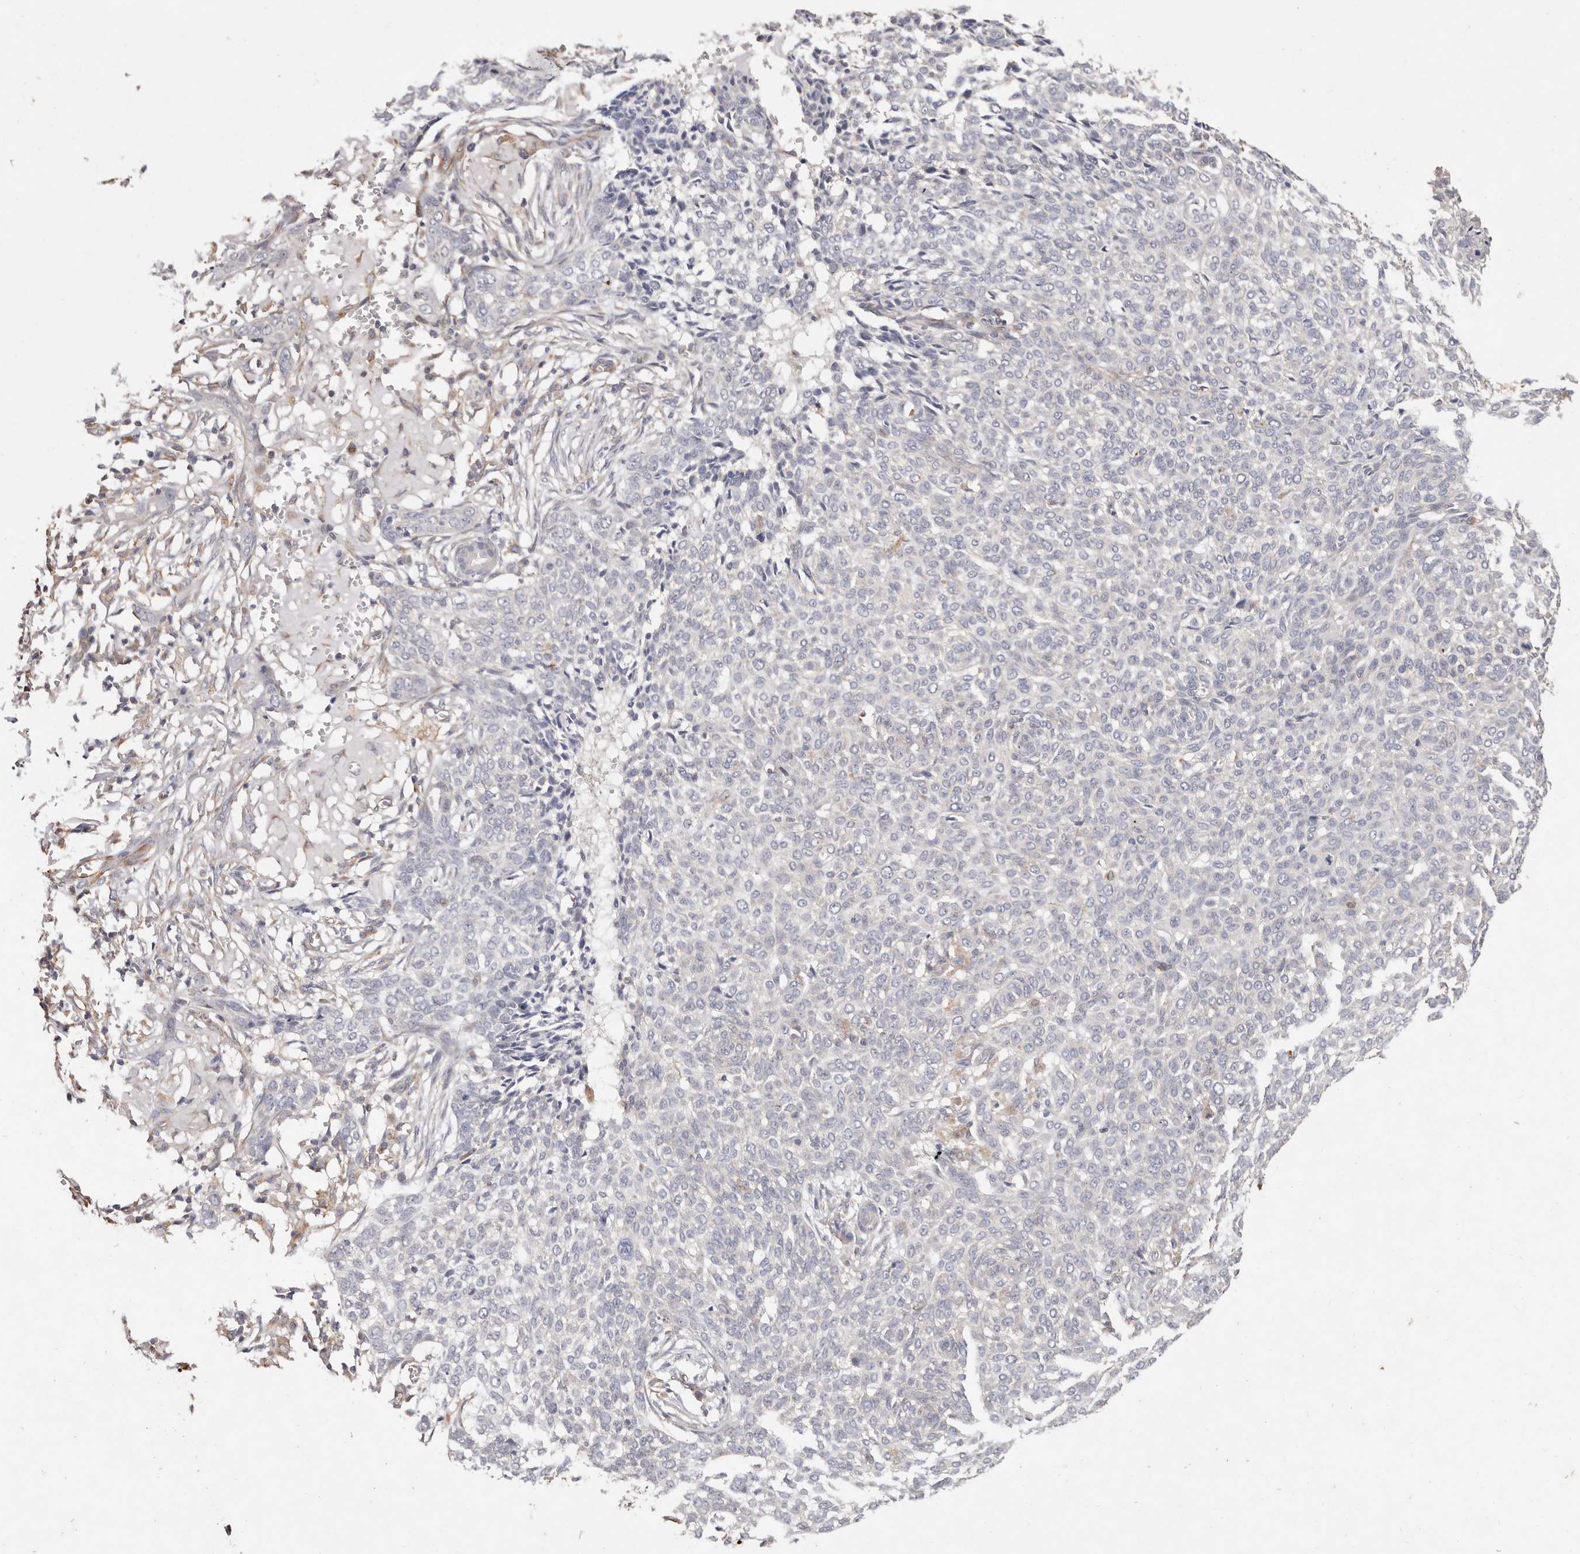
{"staining": {"intensity": "negative", "quantity": "none", "location": "none"}, "tissue": "skin cancer", "cell_type": "Tumor cells", "image_type": "cancer", "snomed": [{"axis": "morphology", "description": "Basal cell carcinoma"}, {"axis": "topography", "description": "Skin"}], "caption": "IHC image of neoplastic tissue: skin cancer stained with DAB (3,3'-diaminobenzidine) exhibits no significant protein staining in tumor cells. Brightfield microscopy of immunohistochemistry (IHC) stained with DAB (brown) and hematoxylin (blue), captured at high magnification.", "gene": "THBS3", "patient": {"sex": "male", "age": 85}}